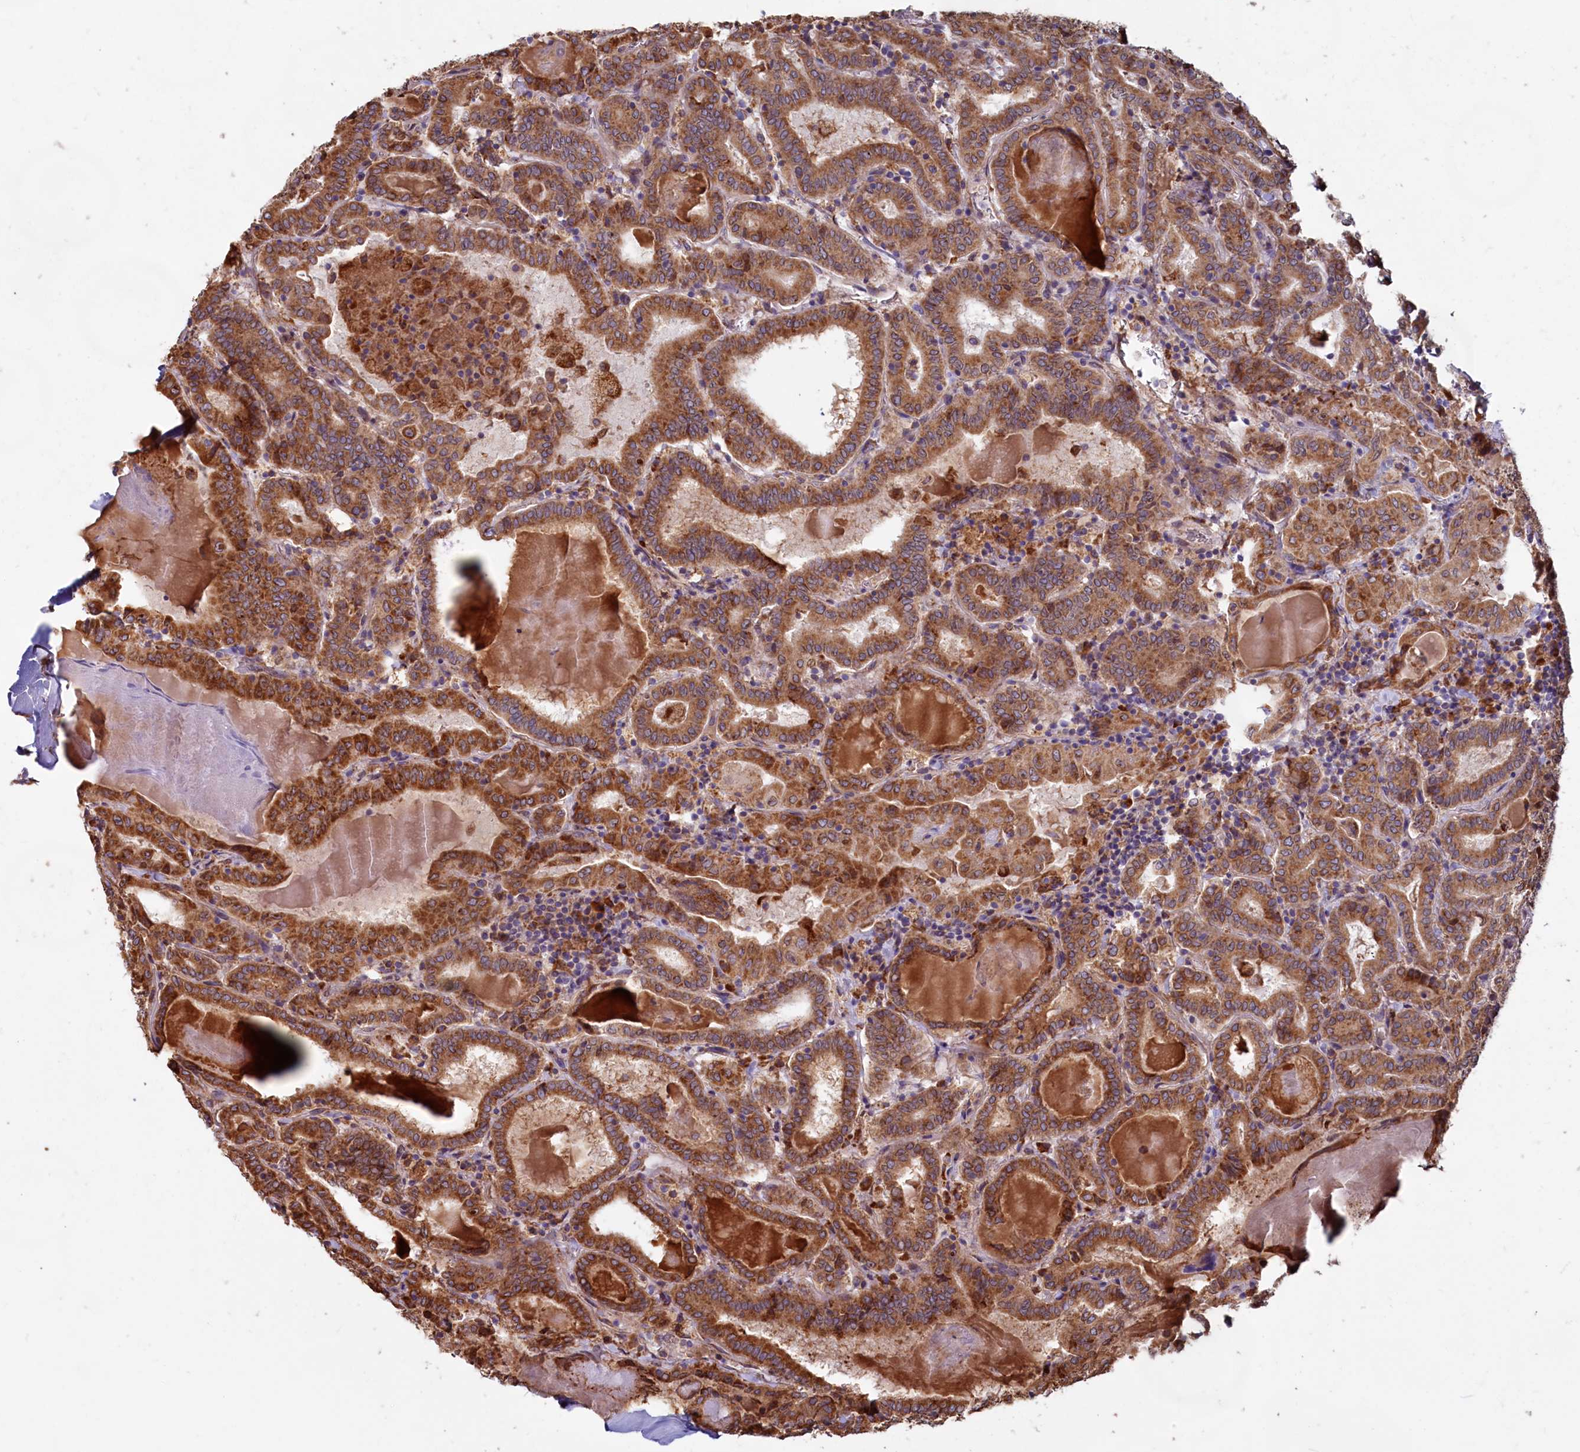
{"staining": {"intensity": "strong", "quantity": ">75%", "location": "cytoplasmic/membranous"}, "tissue": "thyroid cancer", "cell_type": "Tumor cells", "image_type": "cancer", "snomed": [{"axis": "morphology", "description": "Papillary adenocarcinoma, NOS"}, {"axis": "topography", "description": "Thyroid gland"}], "caption": "Protein expression by IHC demonstrates strong cytoplasmic/membranous expression in about >75% of tumor cells in thyroid papillary adenocarcinoma.", "gene": "TBC1D19", "patient": {"sex": "female", "age": 72}}